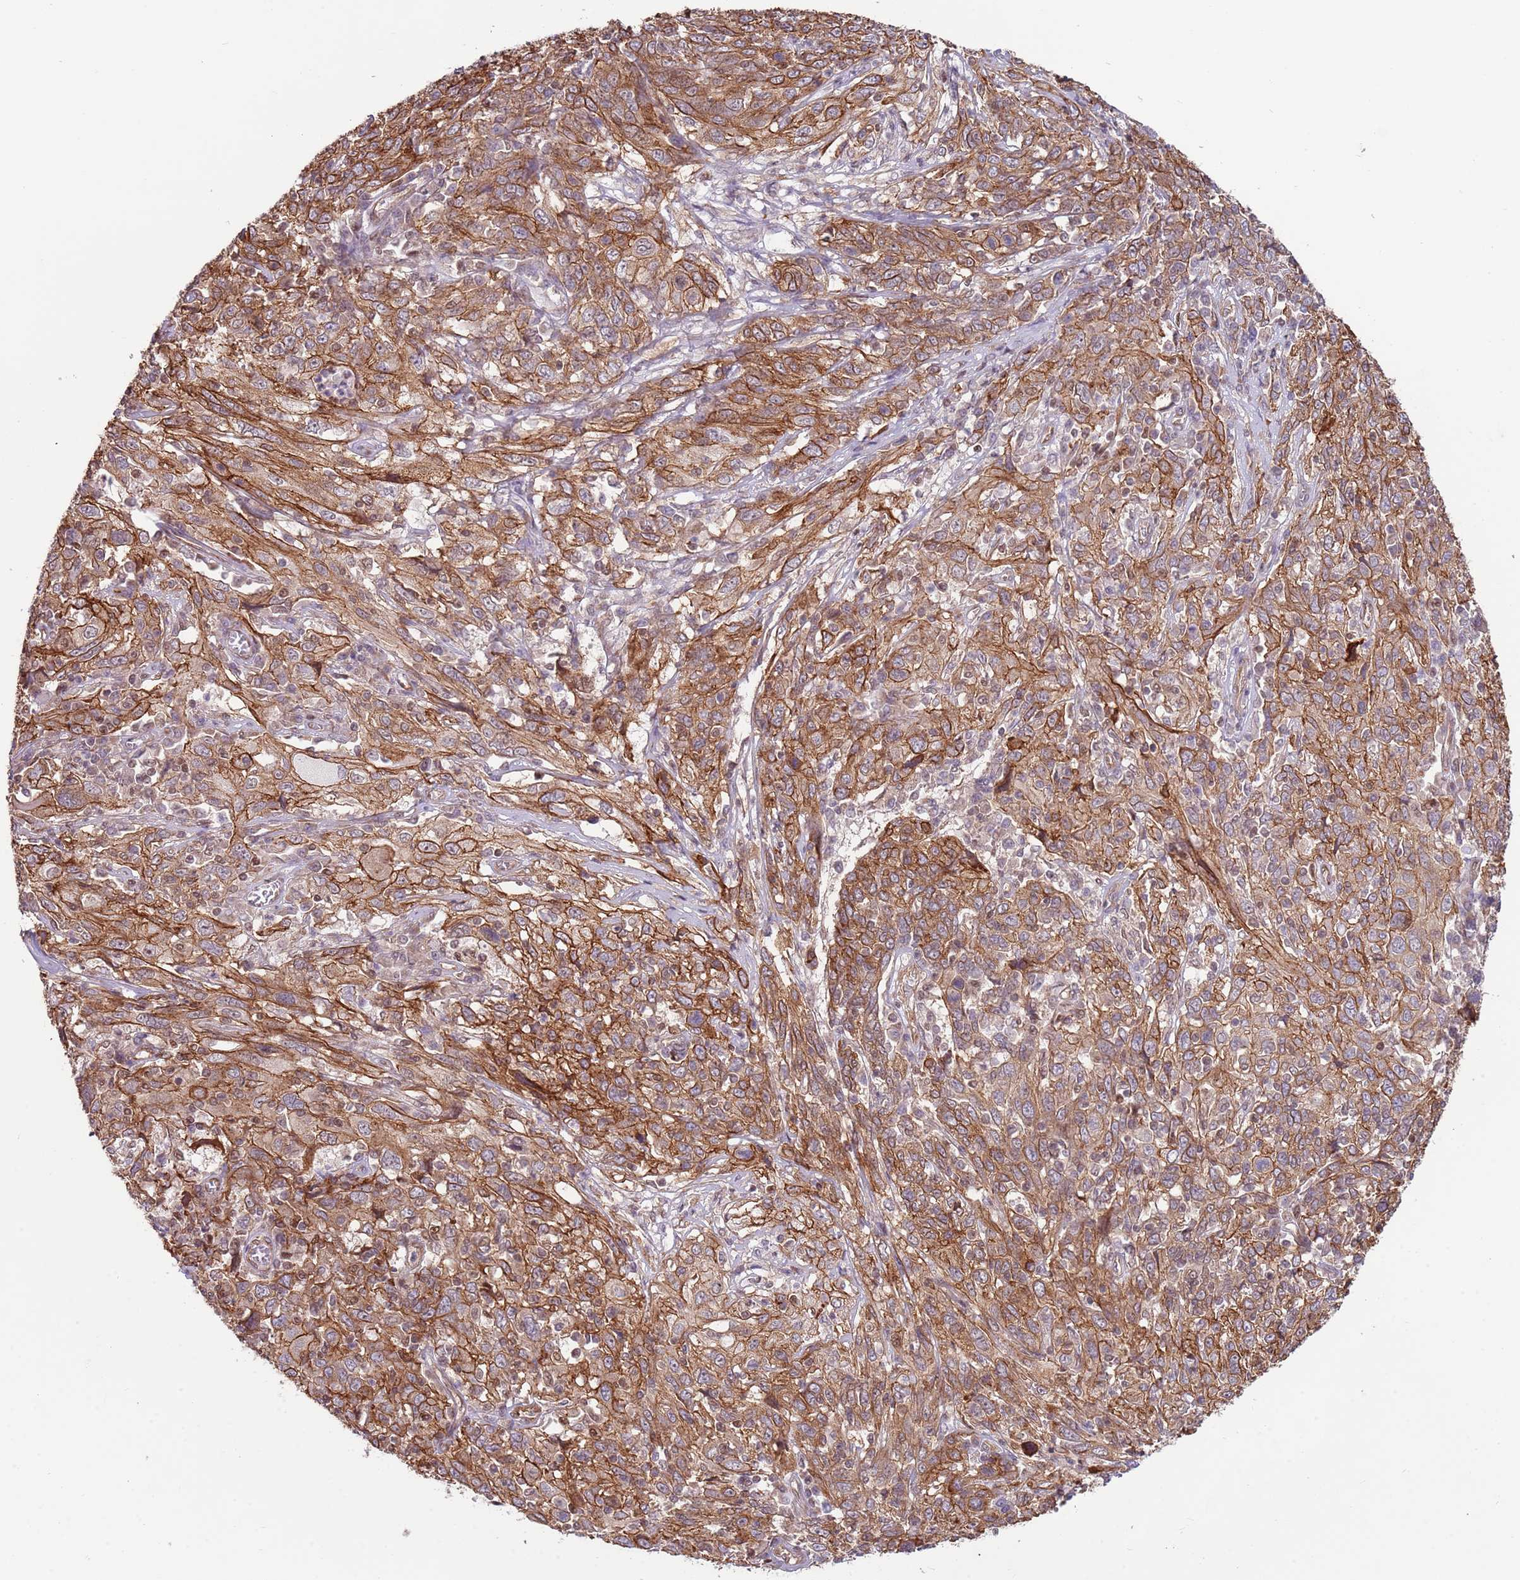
{"staining": {"intensity": "moderate", "quantity": ">75%", "location": "cytoplasmic/membranous"}, "tissue": "cervical cancer", "cell_type": "Tumor cells", "image_type": "cancer", "snomed": [{"axis": "morphology", "description": "Squamous cell carcinoma, NOS"}, {"axis": "topography", "description": "Cervix"}], "caption": "Cervical cancer (squamous cell carcinoma) was stained to show a protein in brown. There is medium levels of moderate cytoplasmic/membranous expression in about >75% of tumor cells.", "gene": "DCAF4", "patient": {"sex": "female", "age": 46}}